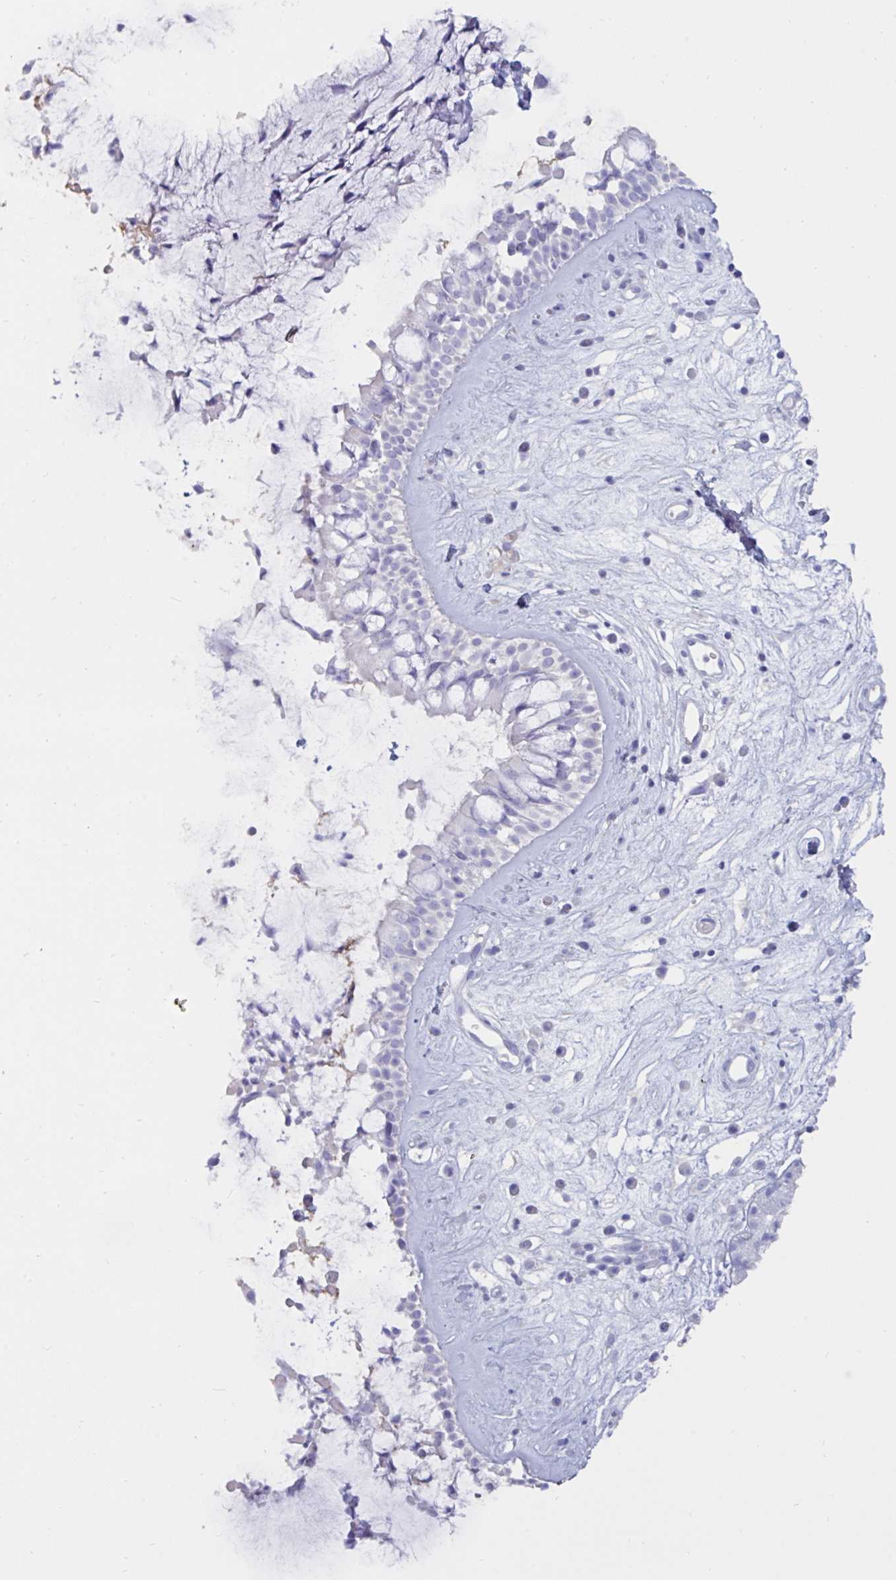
{"staining": {"intensity": "negative", "quantity": "none", "location": "none"}, "tissue": "nasopharynx", "cell_type": "Respiratory epithelial cells", "image_type": "normal", "snomed": [{"axis": "morphology", "description": "Normal tissue, NOS"}, {"axis": "topography", "description": "Nasopharynx"}], "caption": "Micrograph shows no significant protein staining in respiratory epithelial cells of normal nasopharynx. (Immunohistochemistry, brightfield microscopy, high magnification).", "gene": "TNNC1", "patient": {"sex": "male", "age": 32}}